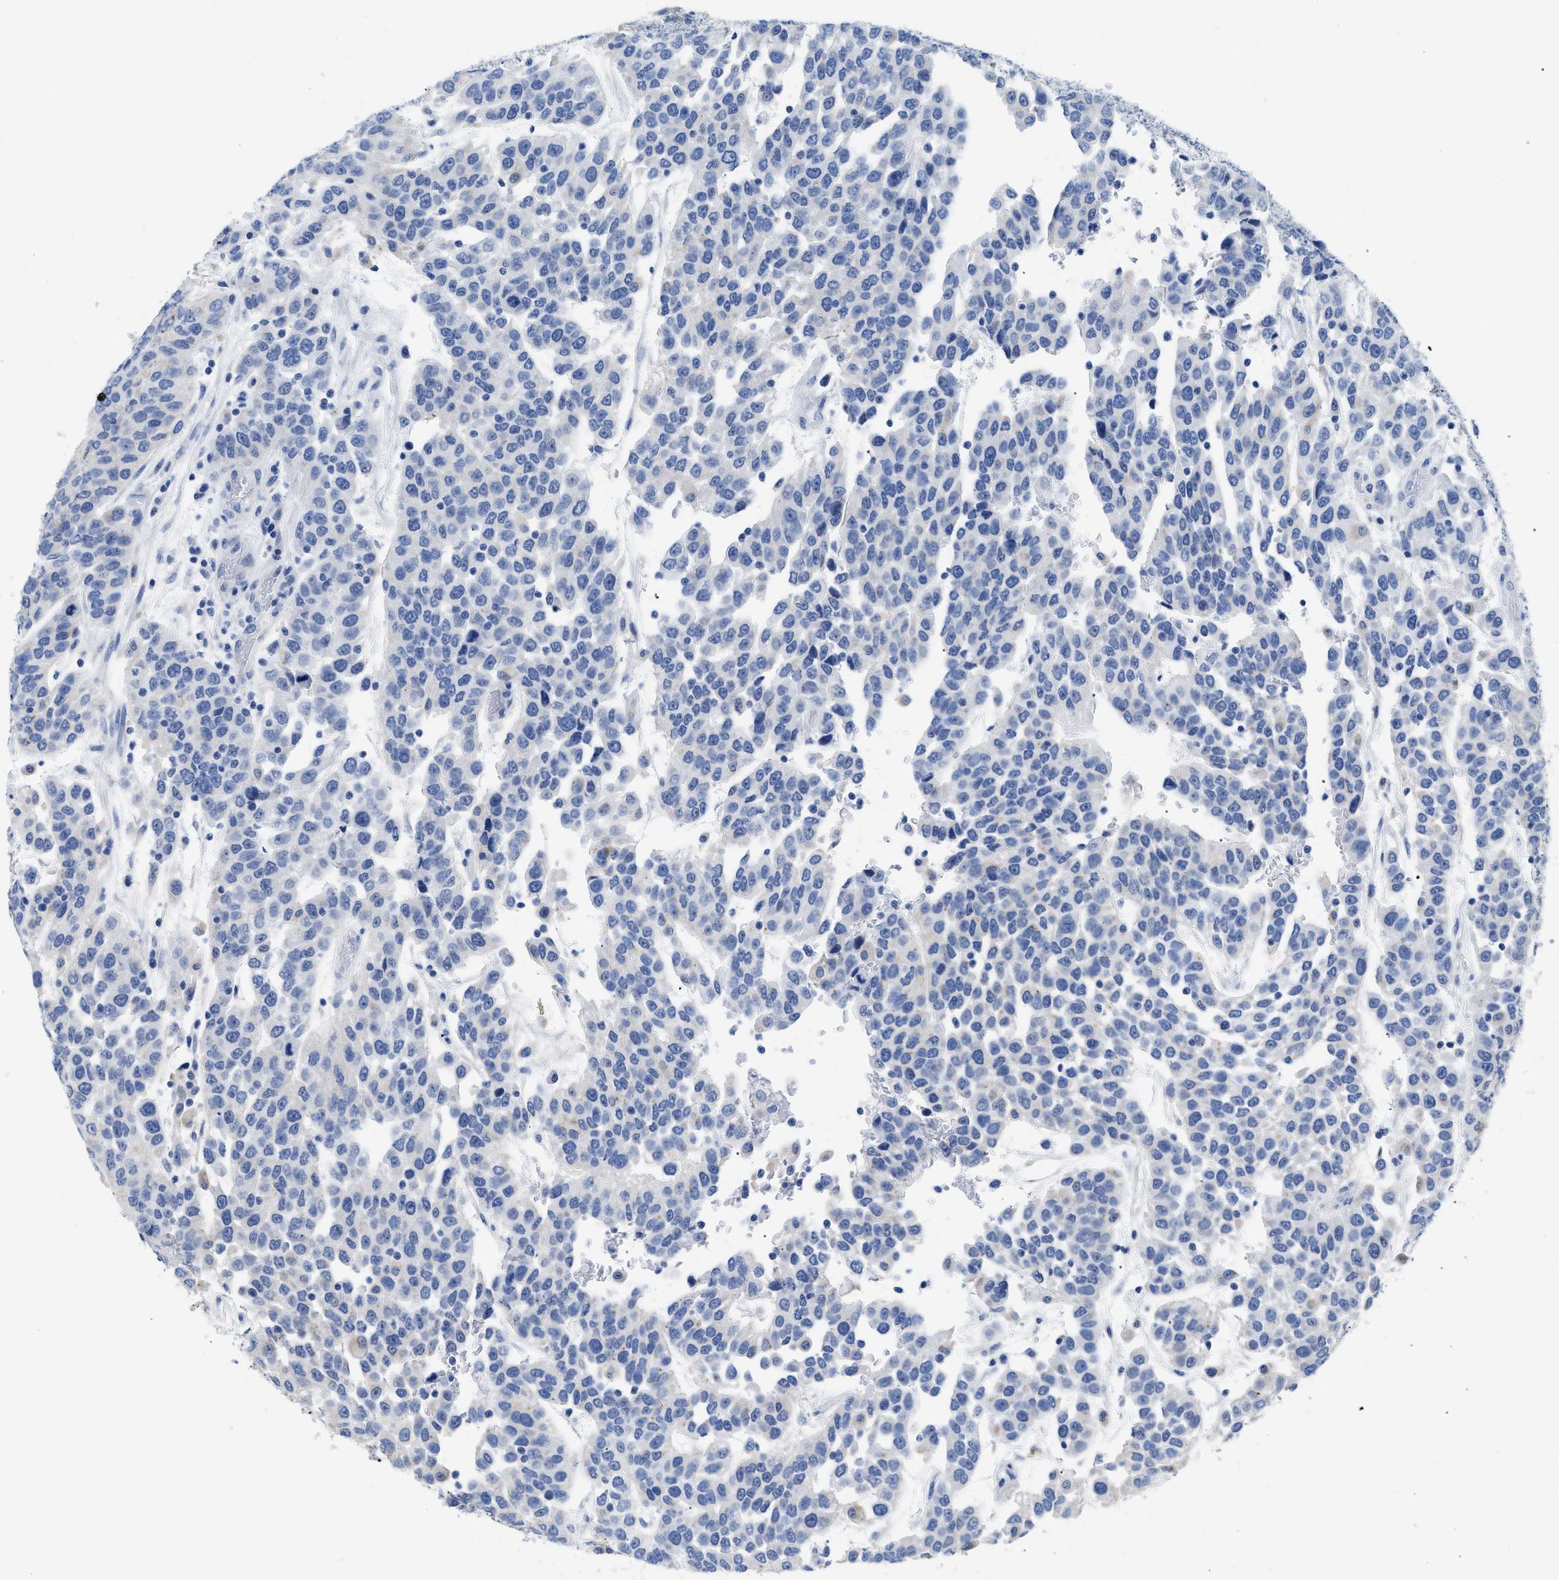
{"staining": {"intensity": "negative", "quantity": "none", "location": "none"}, "tissue": "urothelial cancer", "cell_type": "Tumor cells", "image_type": "cancer", "snomed": [{"axis": "morphology", "description": "Urothelial carcinoma, High grade"}, {"axis": "topography", "description": "Urinary bladder"}], "caption": "There is no significant positivity in tumor cells of urothelial cancer.", "gene": "APOBEC2", "patient": {"sex": "female", "age": 80}}